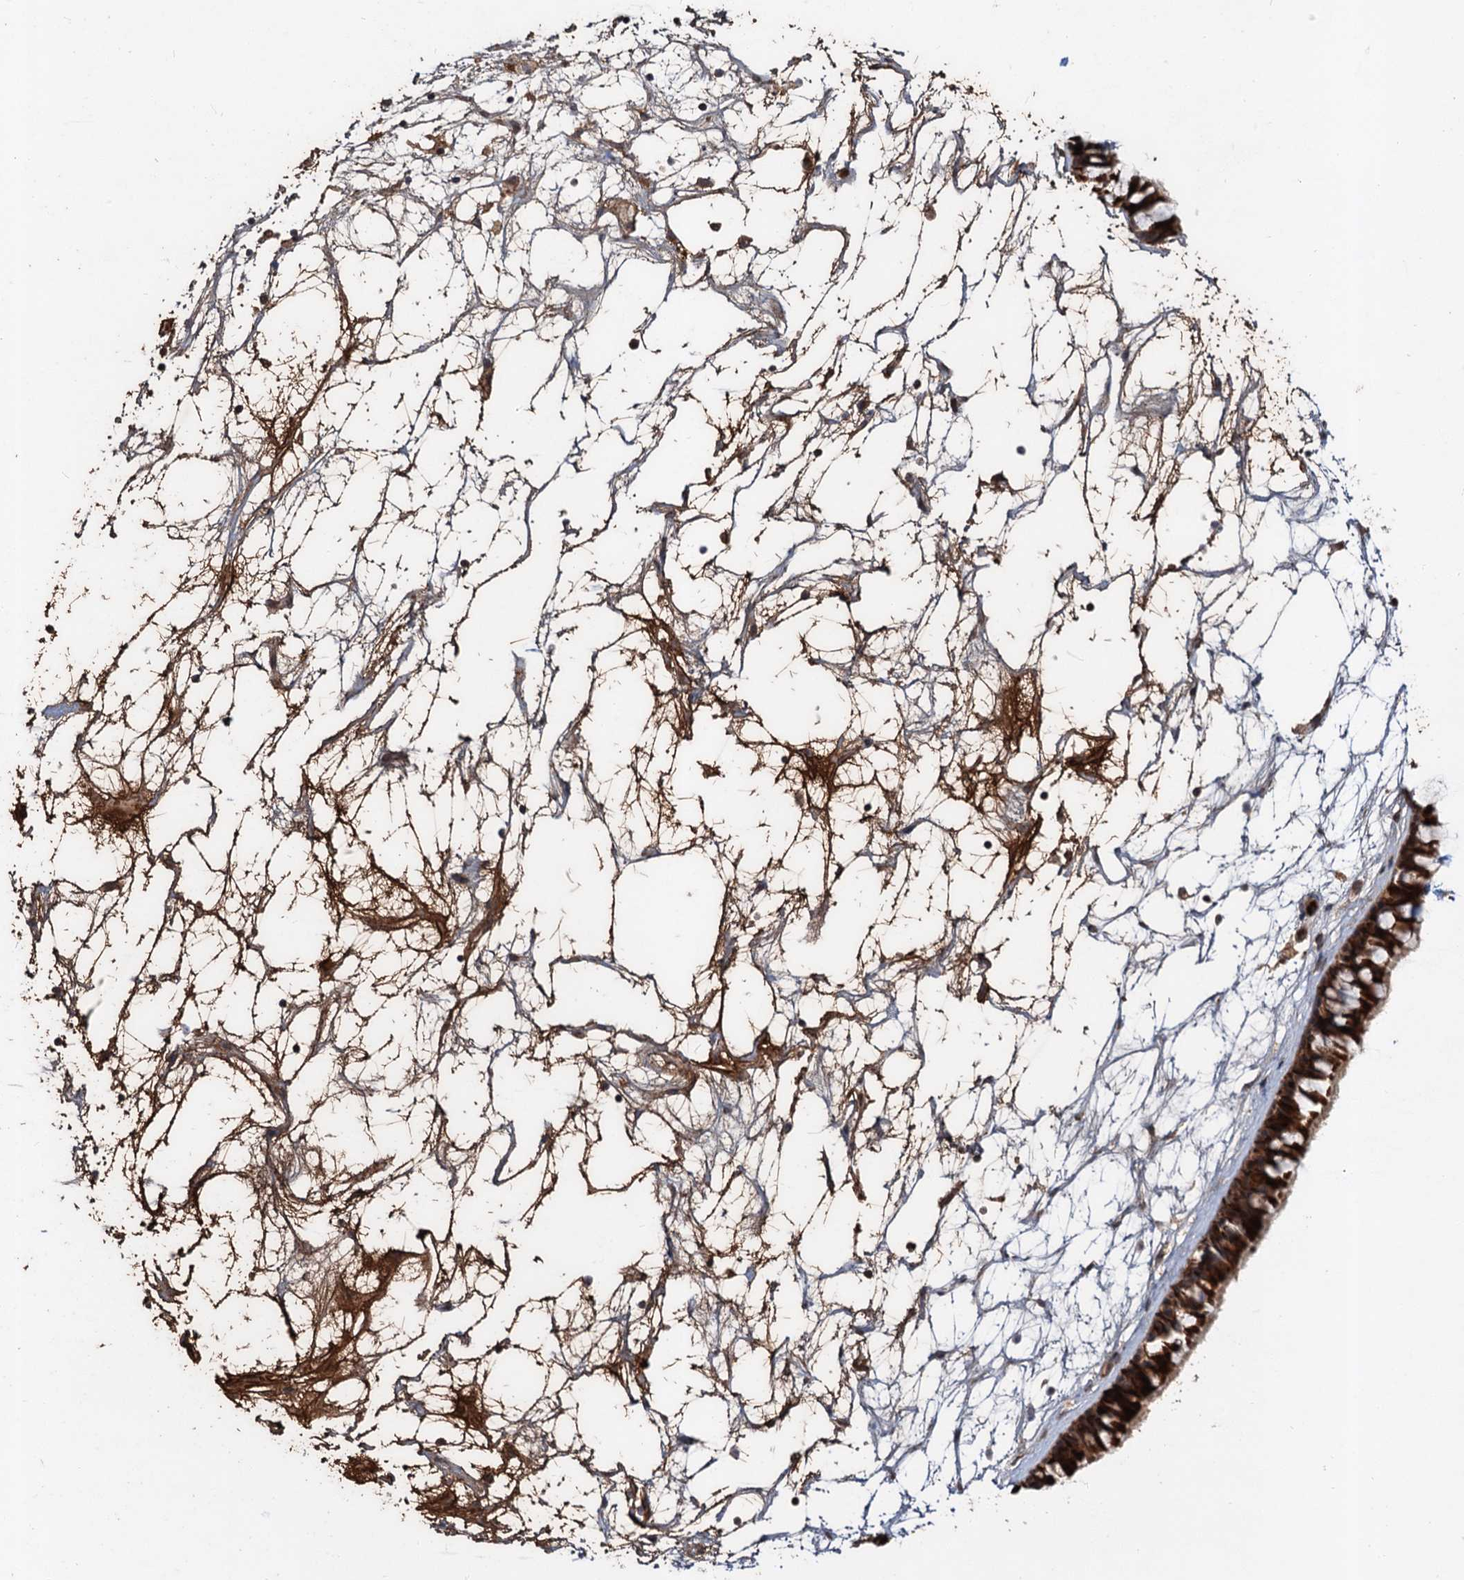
{"staining": {"intensity": "strong", "quantity": ">75%", "location": "cytoplasmic/membranous"}, "tissue": "nasopharynx", "cell_type": "Respiratory epithelial cells", "image_type": "normal", "snomed": [{"axis": "morphology", "description": "Normal tissue, NOS"}, {"axis": "topography", "description": "Nasopharynx"}], "caption": "A high-resolution histopathology image shows immunohistochemistry staining of normal nasopharynx, which demonstrates strong cytoplasmic/membranous staining in approximately >75% of respiratory epithelial cells.", "gene": "DEXI", "patient": {"sex": "male", "age": 64}}